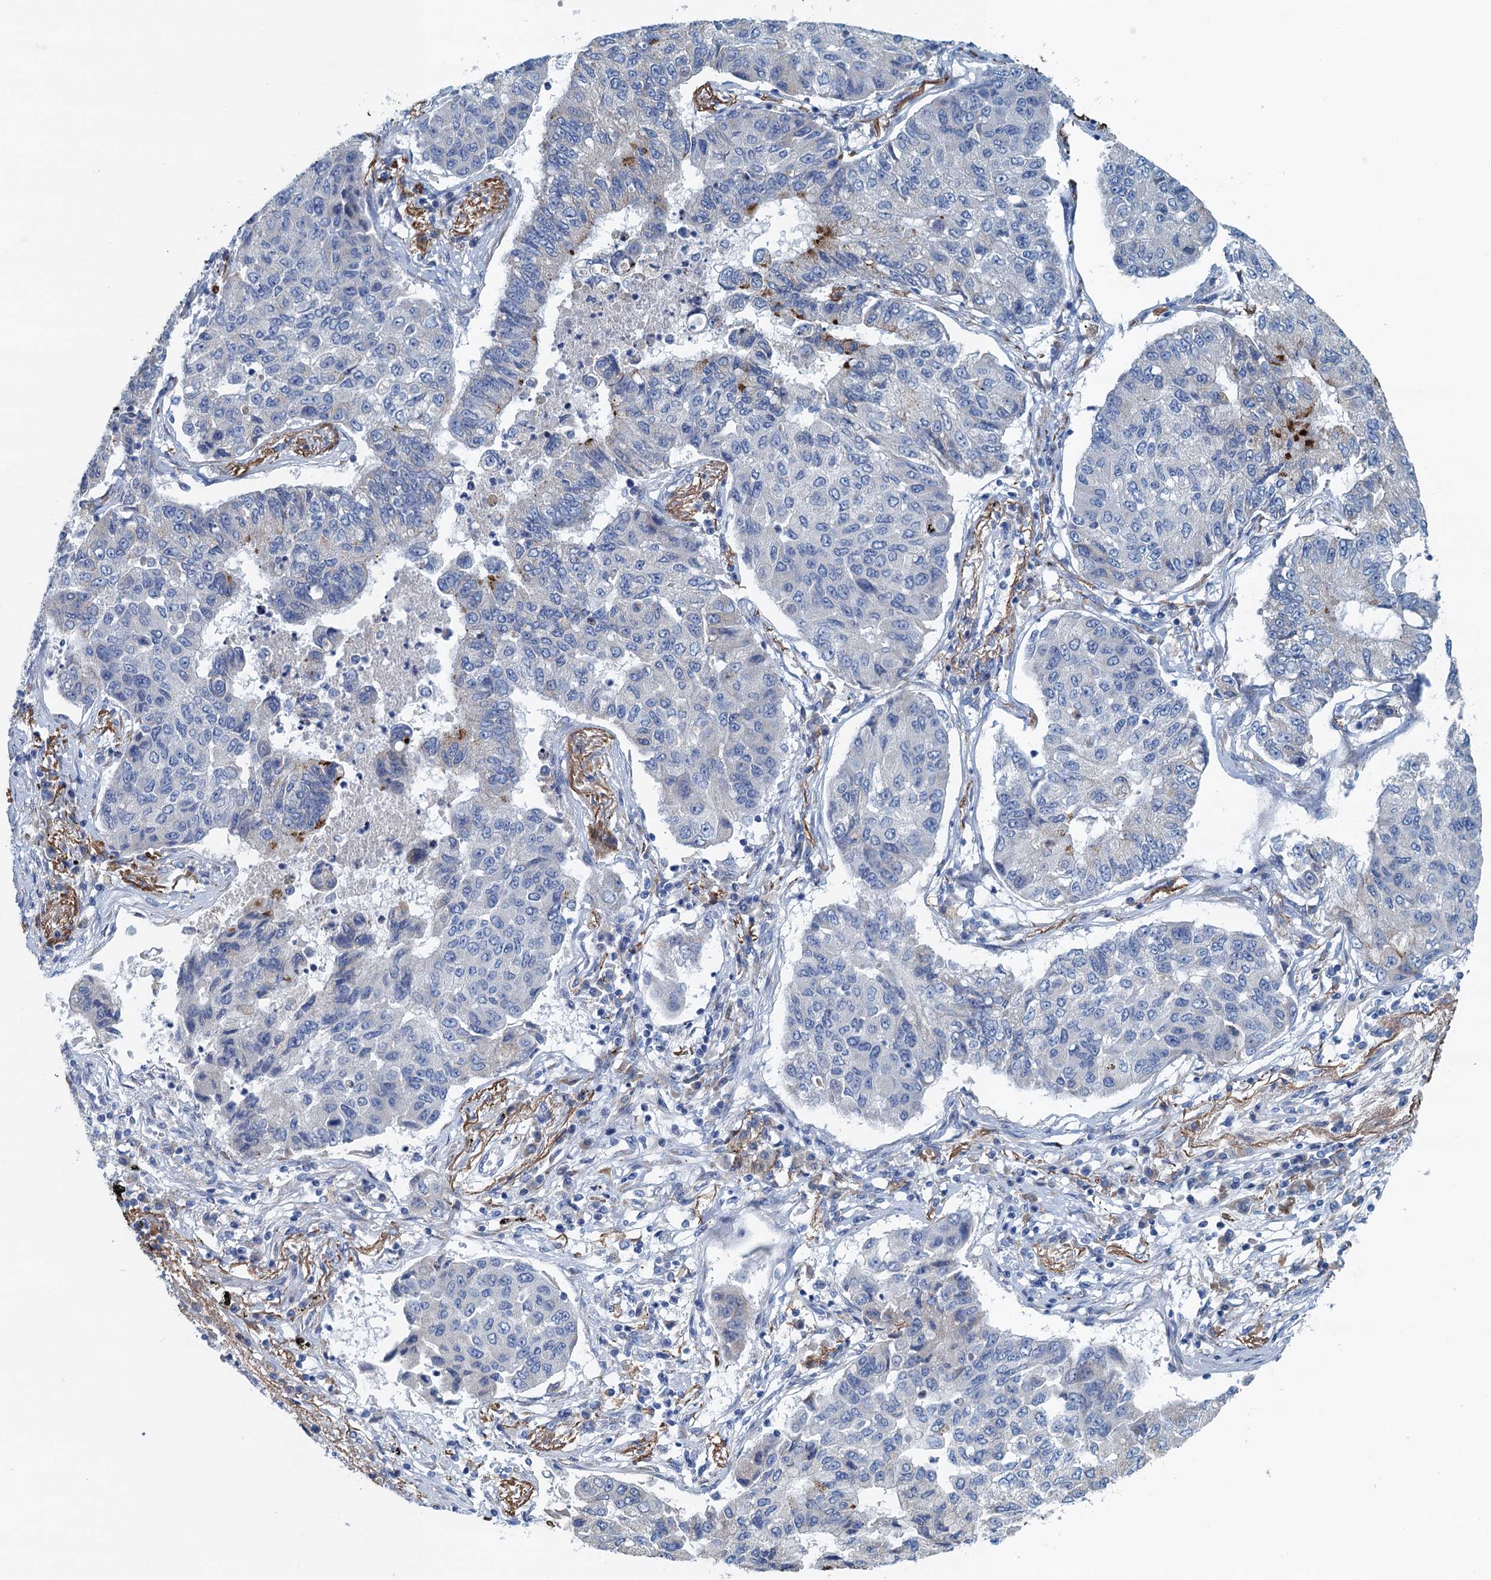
{"staining": {"intensity": "negative", "quantity": "none", "location": "none"}, "tissue": "lung cancer", "cell_type": "Tumor cells", "image_type": "cancer", "snomed": [{"axis": "morphology", "description": "Squamous cell carcinoma, NOS"}, {"axis": "topography", "description": "Lung"}], "caption": "Tumor cells show no significant expression in squamous cell carcinoma (lung).", "gene": "C10orf88", "patient": {"sex": "male", "age": 74}}